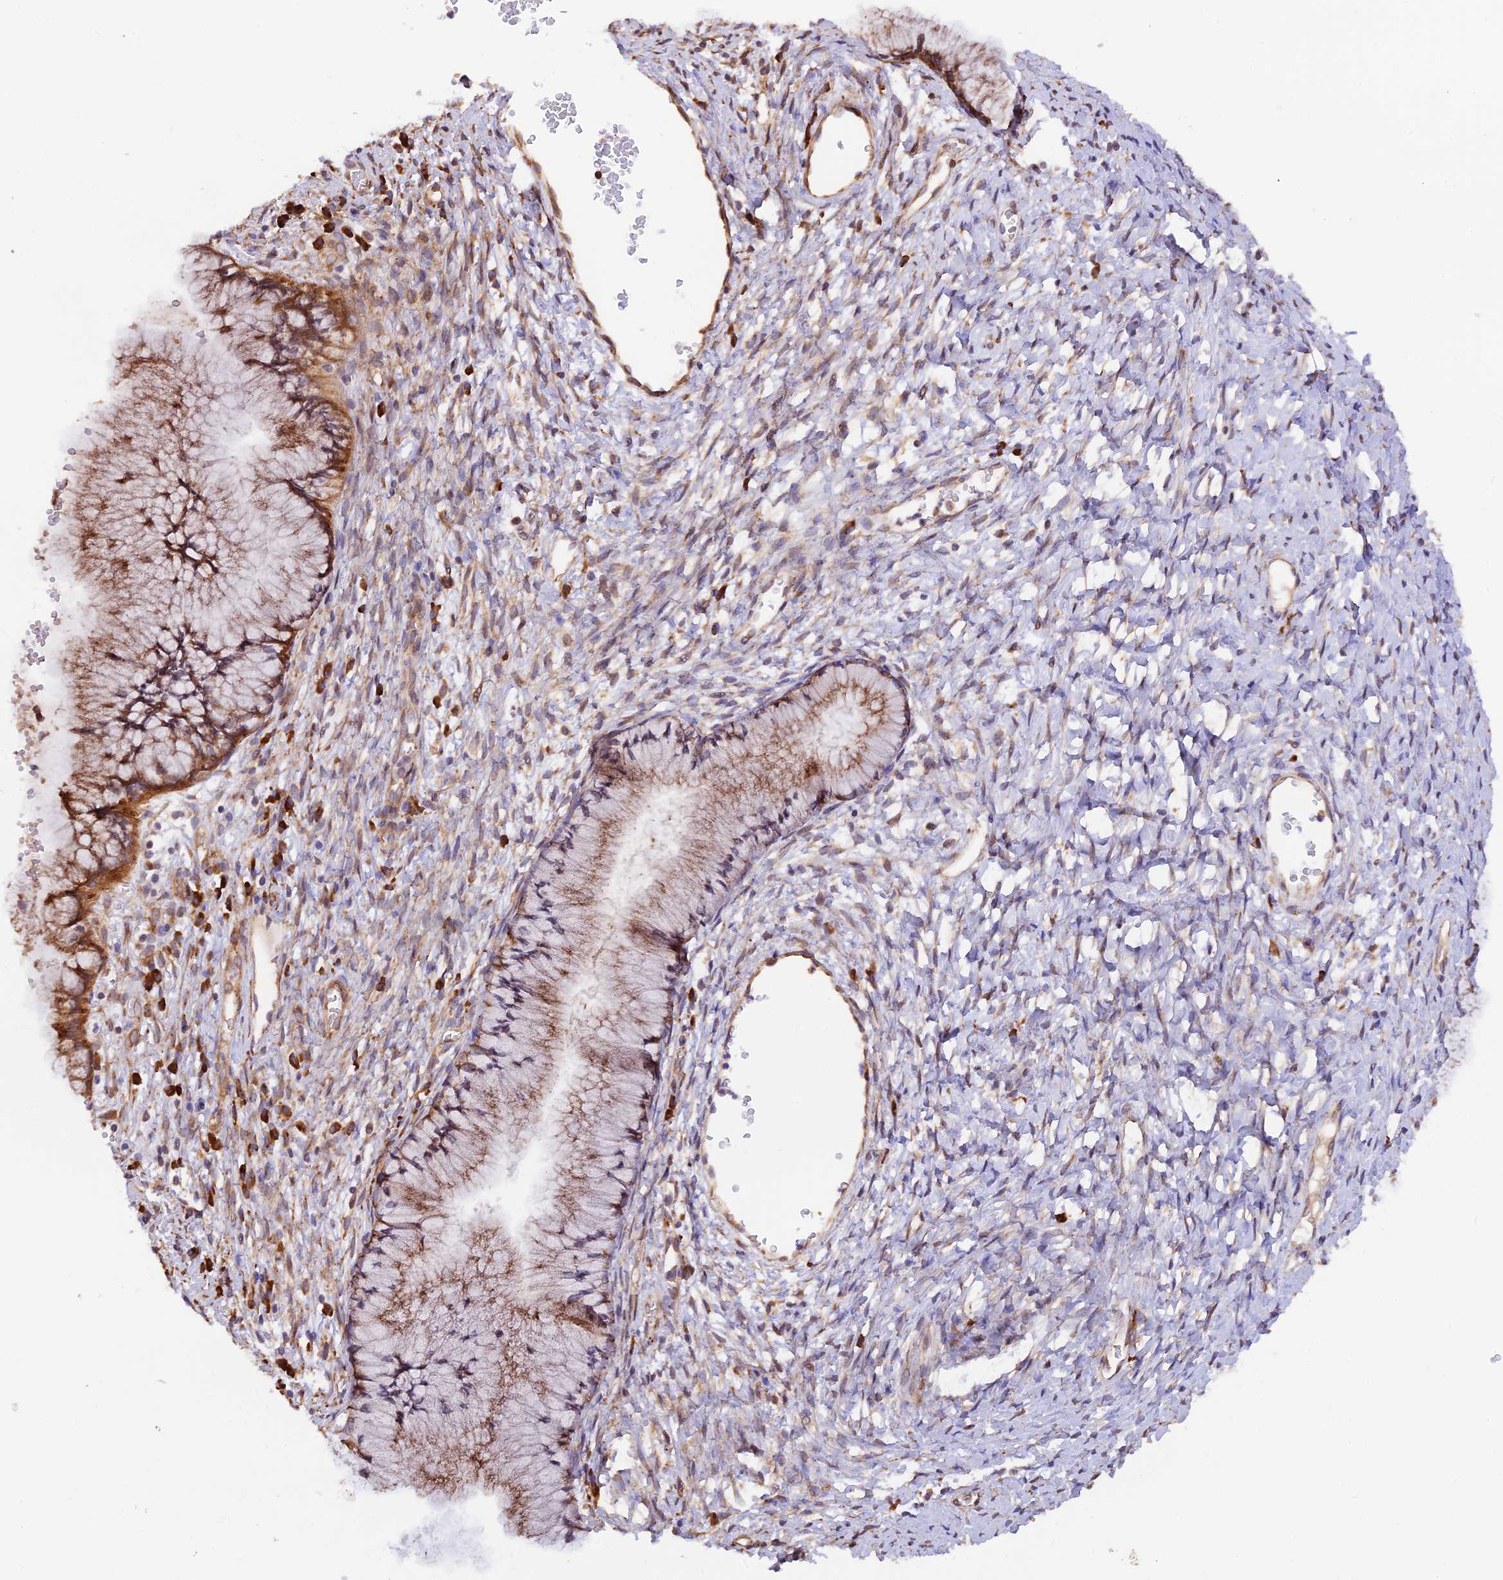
{"staining": {"intensity": "strong", "quantity": ">75%", "location": "cytoplasmic/membranous"}, "tissue": "cervix", "cell_type": "Glandular cells", "image_type": "normal", "snomed": [{"axis": "morphology", "description": "Normal tissue, NOS"}, {"axis": "topography", "description": "Cervix"}], "caption": "Cervix stained with a brown dye exhibits strong cytoplasmic/membranous positive positivity in approximately >75% of glandular cells.", "gene": "RPL5", "patient": {"sex": "female", "age": 42}}